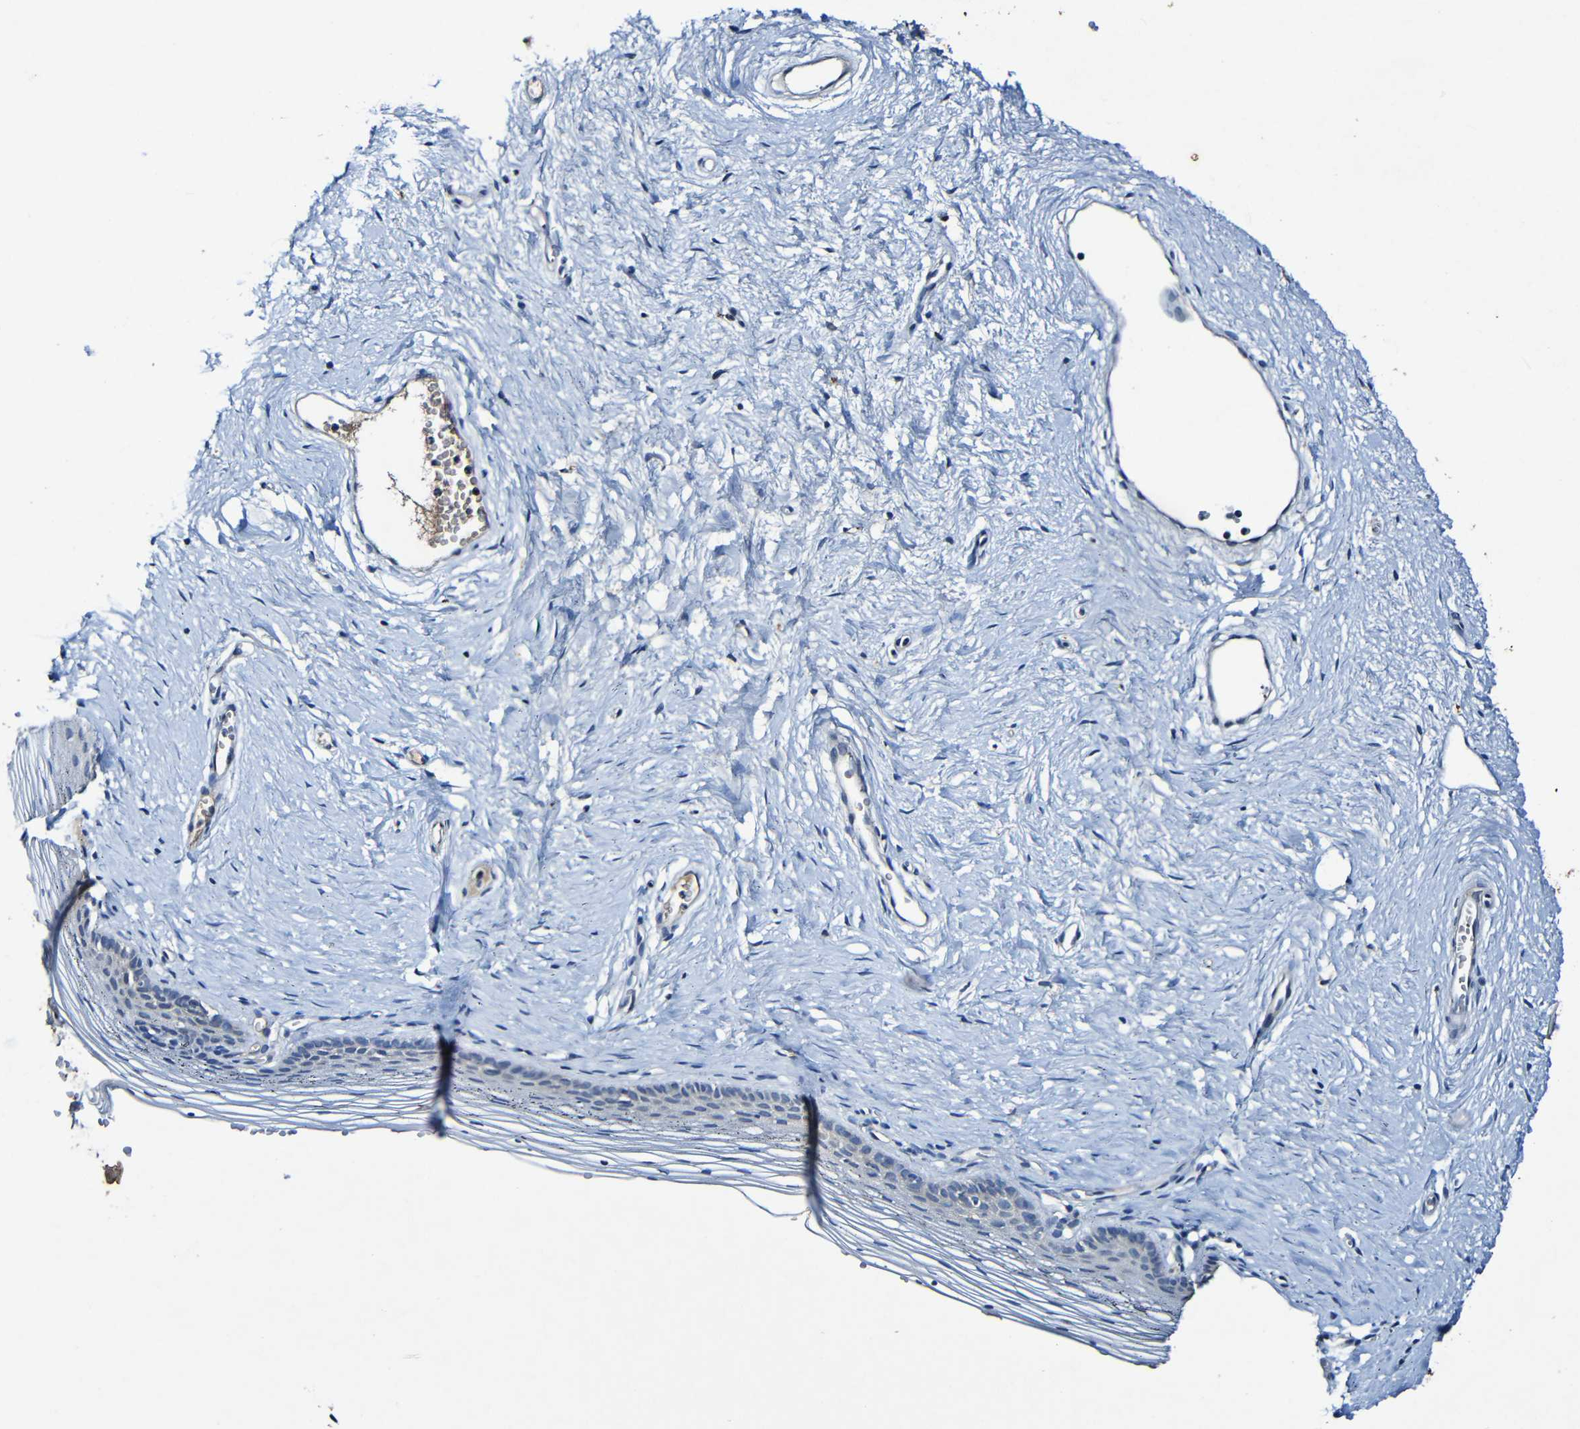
{"staining": {"intensity": "negative", "quantity": "none", "location": "none"}, "tissue": "vagina", "cell_type": "Squamous epithelial cells", "image_type": "normal", "snomed": [{"axis": "morphology", "description": "Normal tissue, NOS"}, {"axis": "topography", "description": "Vagina"}], "caption": "Protein analysis of normal vagina reveals no significant staining in squamous epithelial cells. Nuclei are stained in blue.", "gene": "LRRC70", "patient": {"sex": "female", "age": 32}}